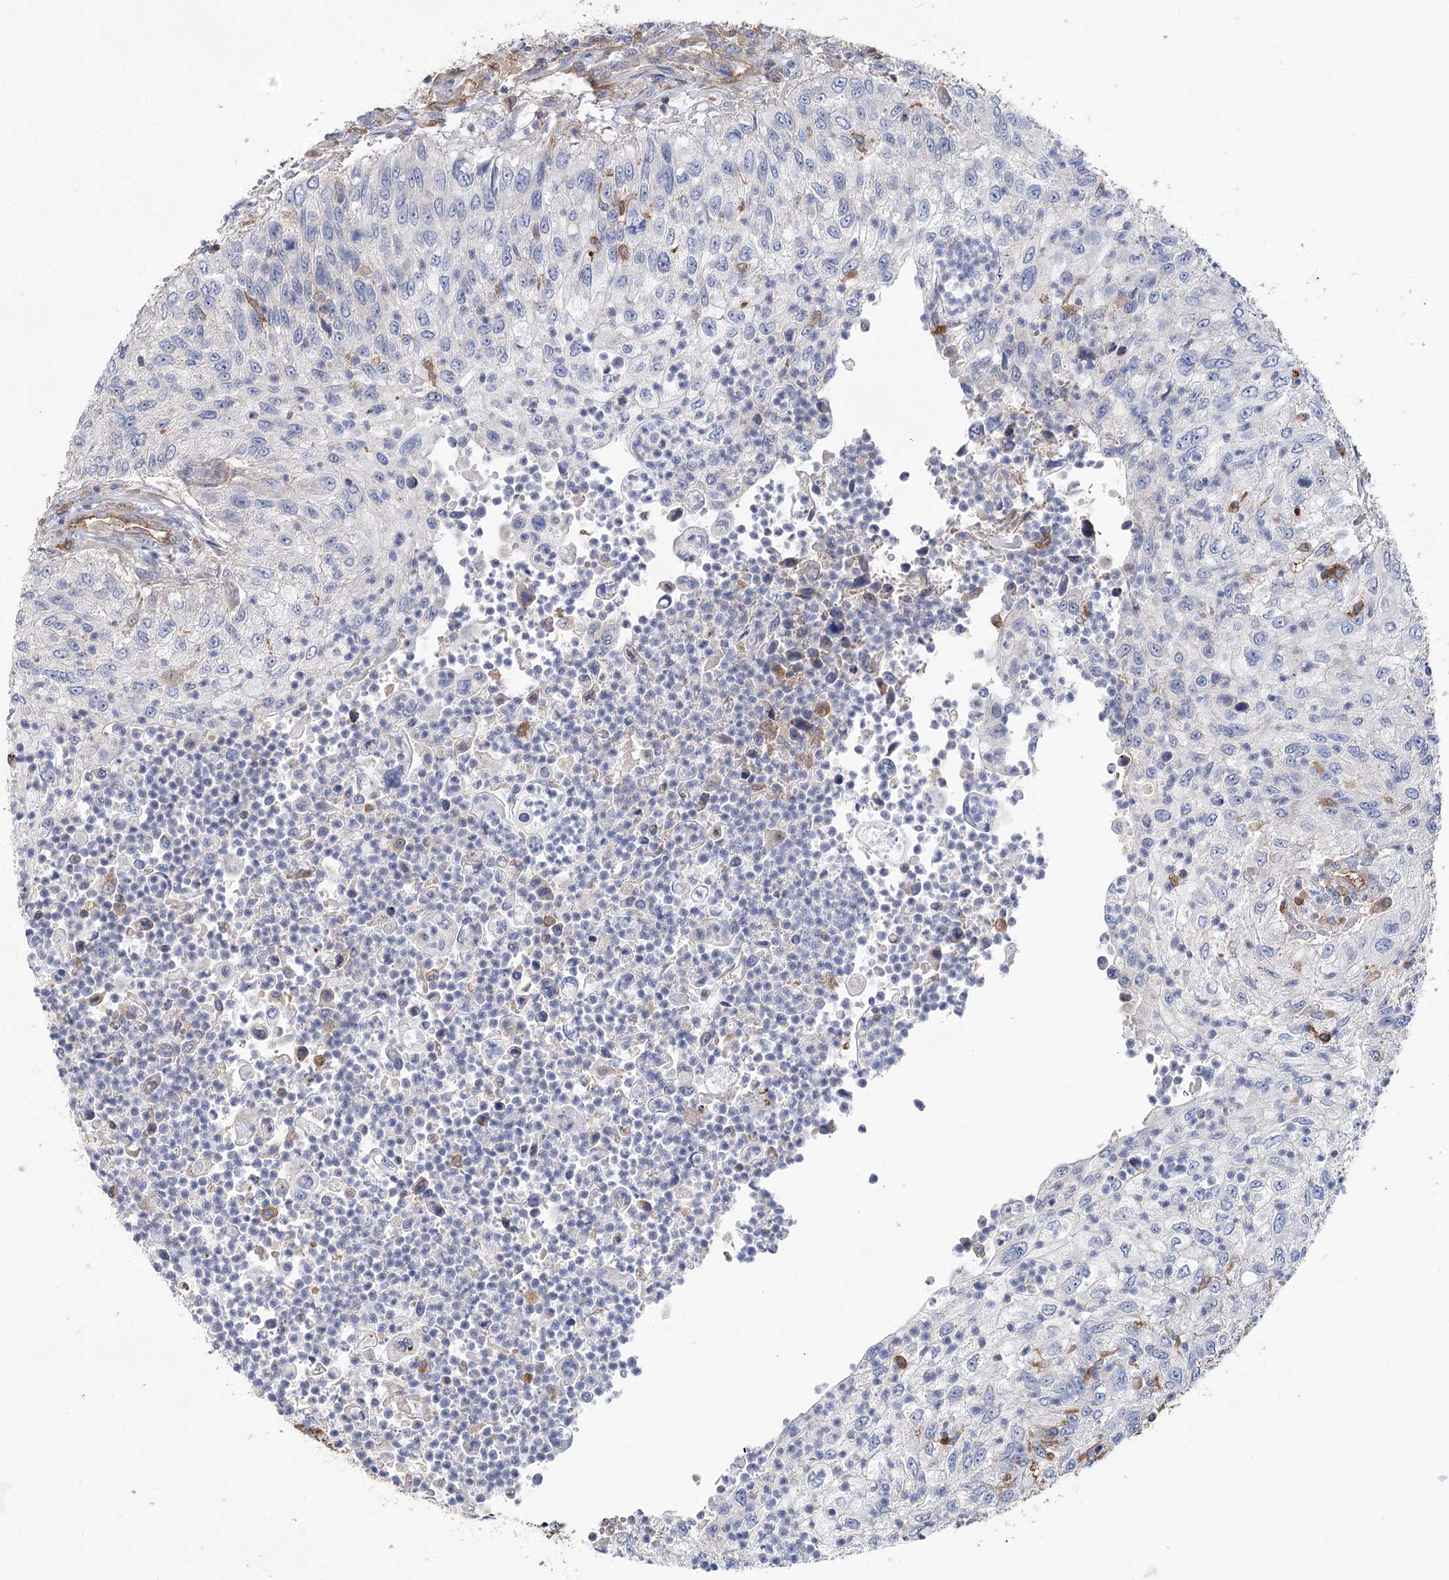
{"staining": {"intensity": "negative", "quantity": "none", "location": "none"}, "tissue": "urothelial cancer", "cell_type": "Tumor cells", "image_type": "cancer", "snomed": [{"axis": "morphology", "description": "Urothelial carcinoma, High grade"}, {"axis": "topography", "description": "Urinary bladder"}], "caption": "This is an immunohistochemistry (IHC) micrograph of human urothelial cancer. There is no positivity in tumor cells.", "gene": "GUSB", "patient": {"sex": "female", "age": 60}}